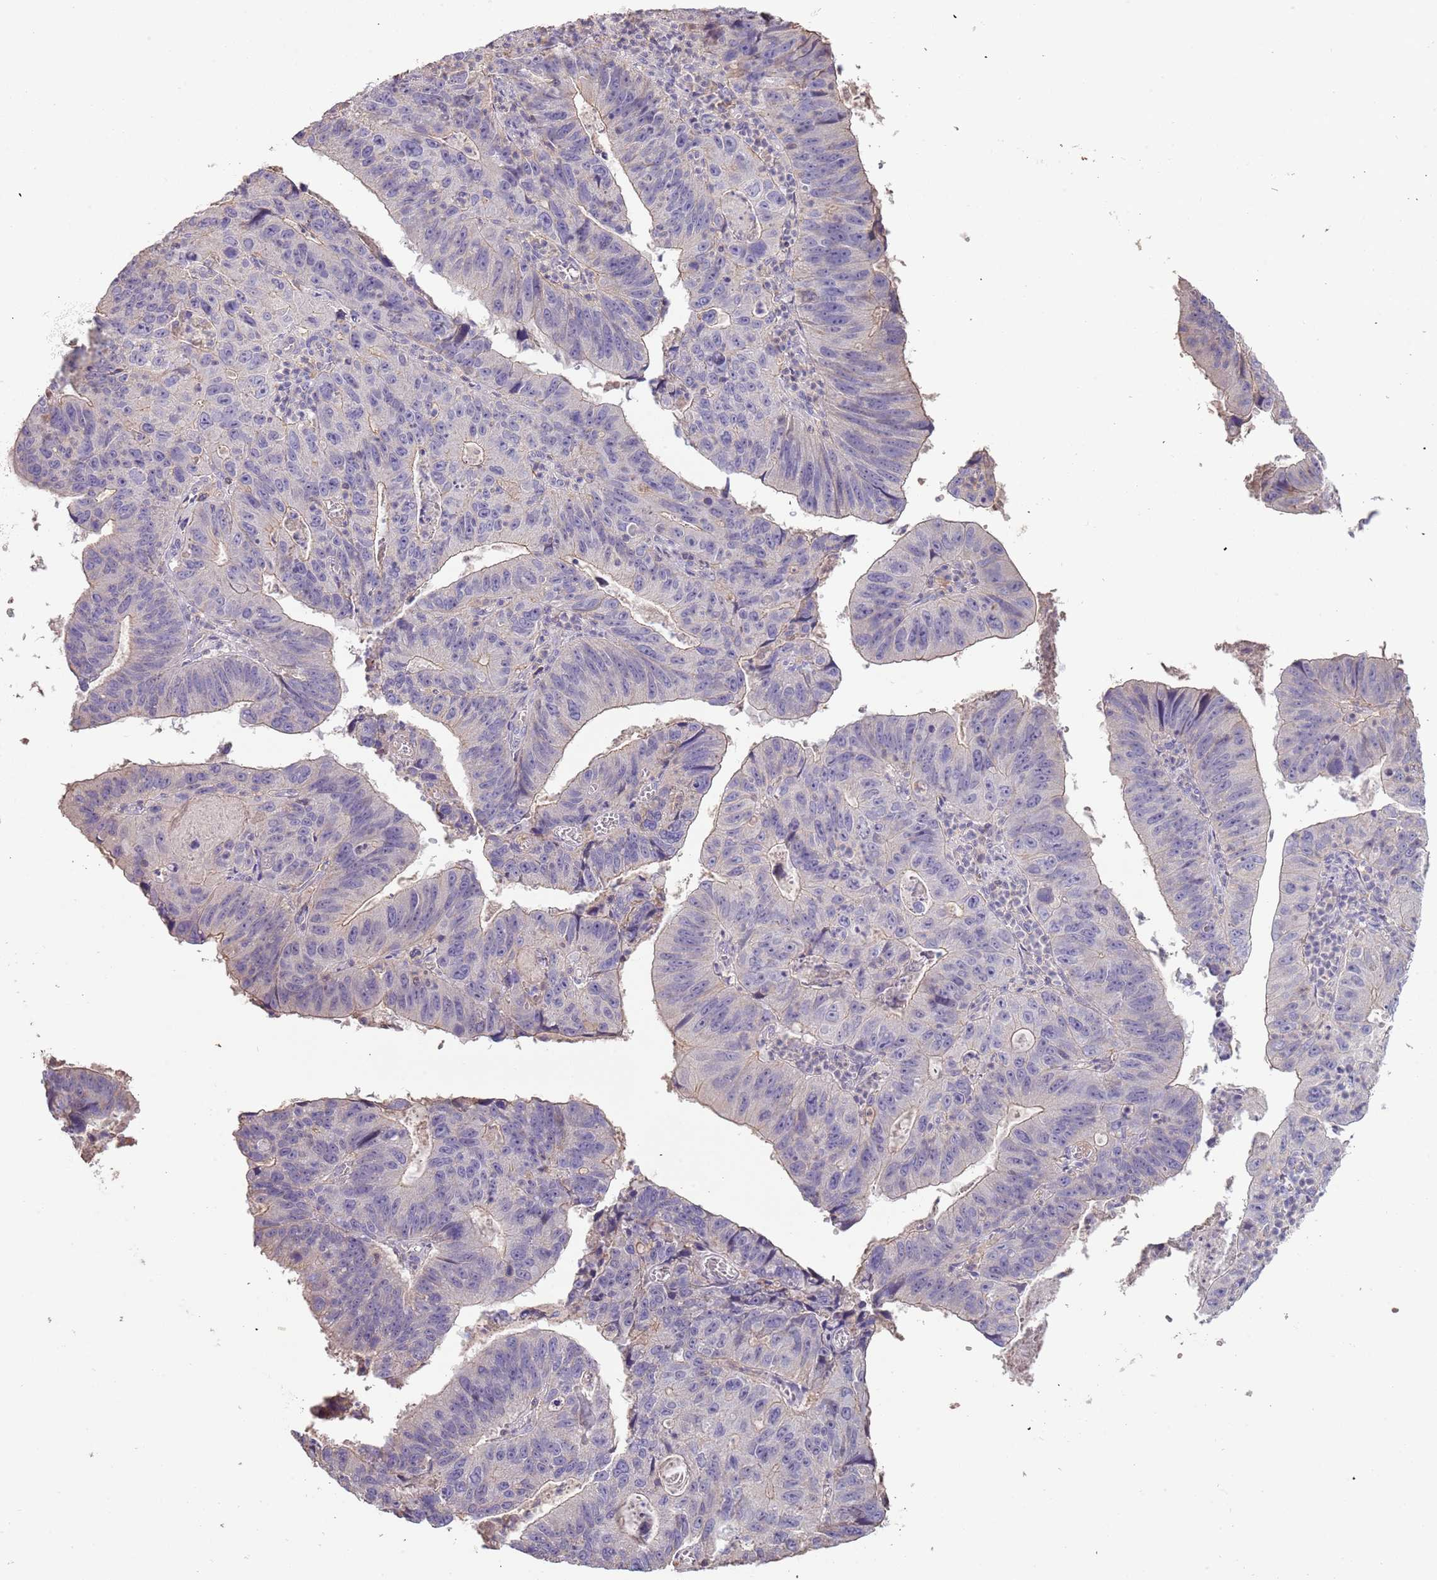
{"staining": {"intensity": "negative", "quantity": "none", "location": "none"}, "tissue": "stomach cancer", "cell_type": "Tumor cells", "image_type": "cancer", "snomed": [{"axis": "morphology", "description": "Adenocarcinoma, NOS"}, {"axis": "topography", "description": "Stomach"}], "caption": "Immunohistochemistry micrograph of neoplastic tissue: human stomach adenocarcinoma stained with DAB (3,3'-diaminobenzidine) reveals no significant protein staining in tumor cells.", "gene": "FECH", "patient": {"sex": "male", "age": 59}}